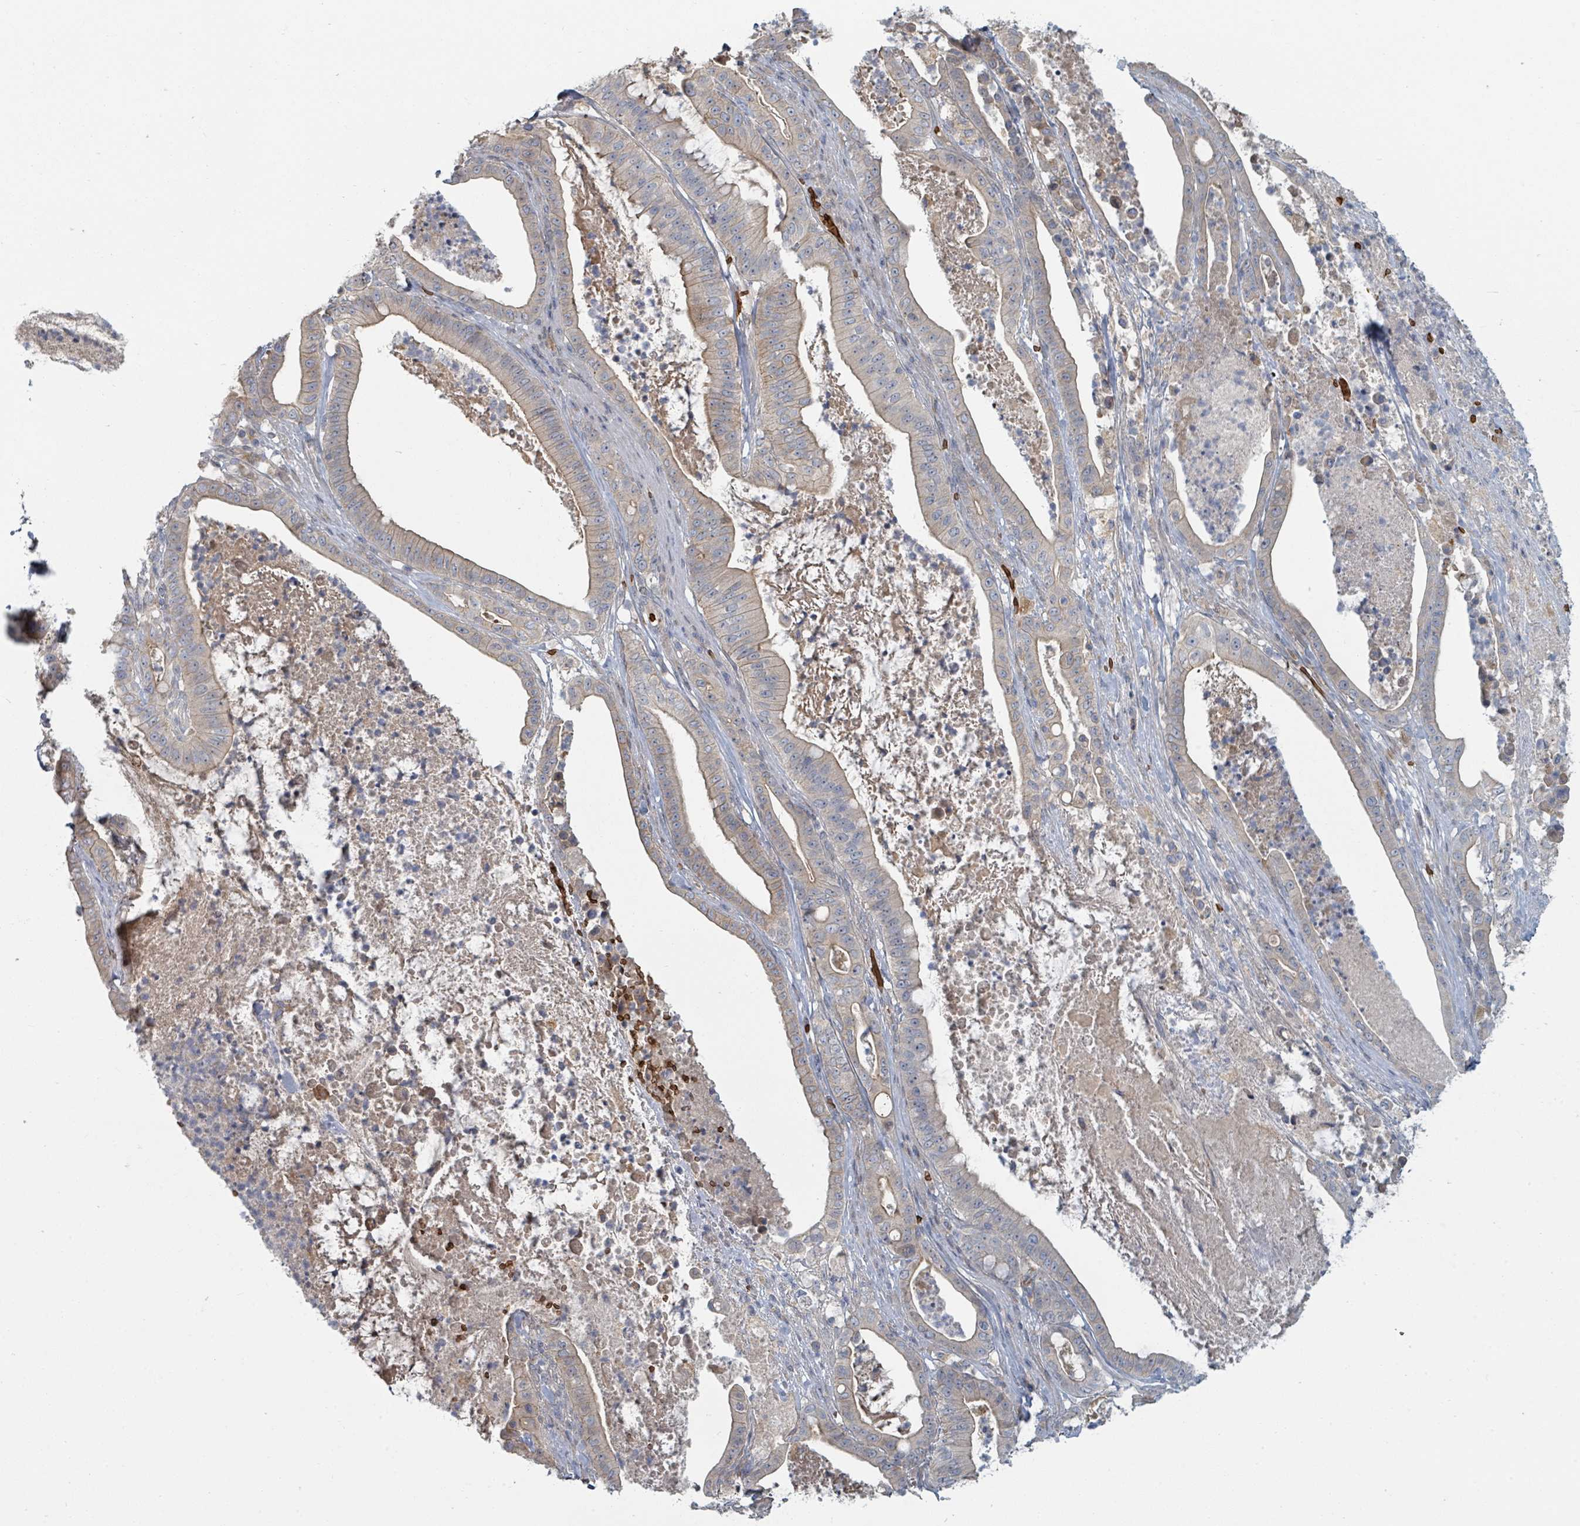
{"staining": {"intensity": "weak", "quantity": "25%-75%", "location": "cytoplasmic/membranous"}, "tissue": "pancreatic cancer", "cell_type": "Tumor cells", "image_type": "cancer", "snomed": [{"axis": "morphology", "description": "Adenocarcinoma, NOS"}, {"axis": "topography", "description": "Pancreas"}], "caption": "Immunohistochemical staining of pancreatic cancer (adenocarcinoma) reveals low levels of weak cytoplasmic/membranous protein expression in about 25%-75% of tumor cells. The staining was performed using DAB (3,3'-diaminobenzidine) to visualize the protein expression in brown, while the nuclei were stained in blue with hematoxylin (Magnification: 20x).", "gene": "TRPC4AP", "patient": {"sex": "male", "age": 71}}